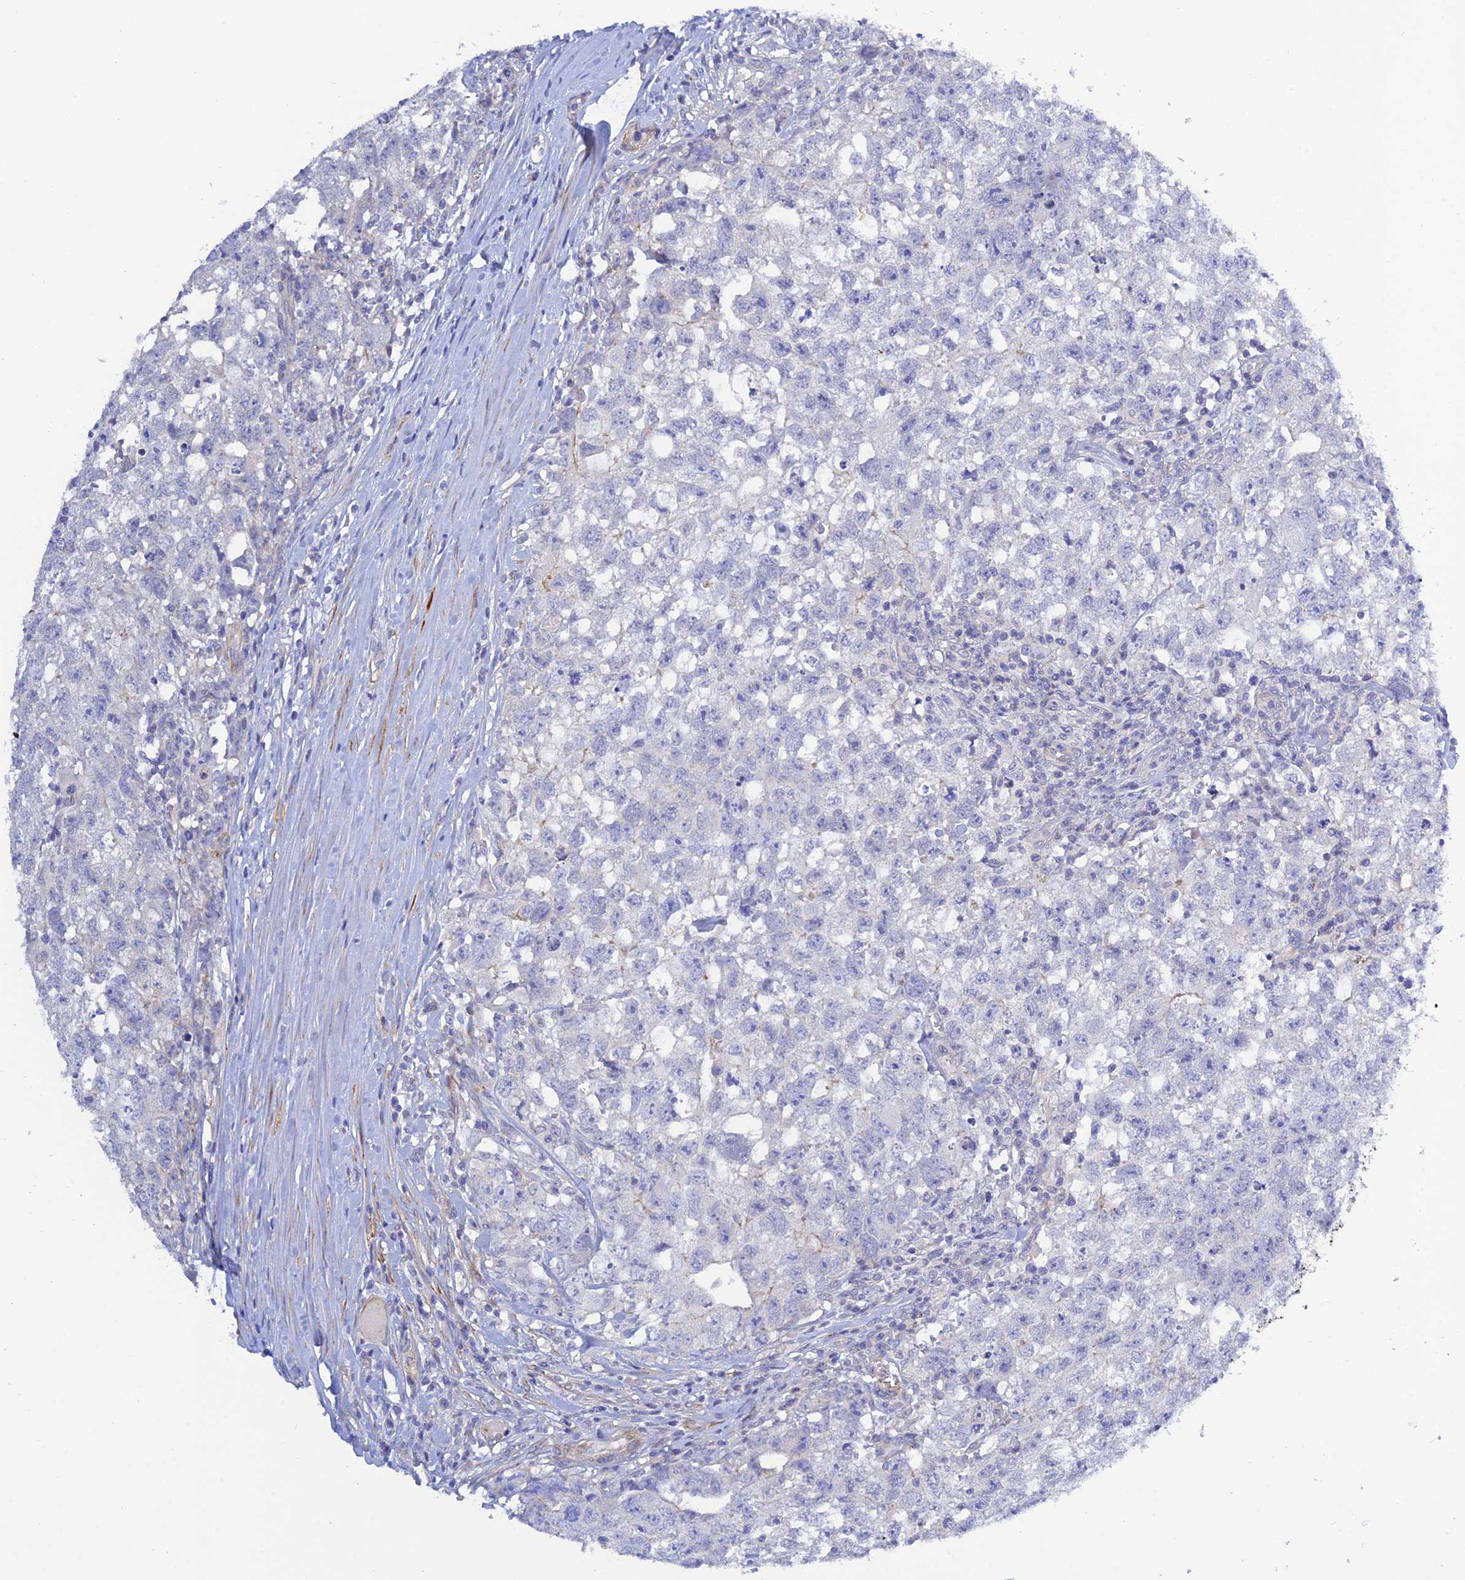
{"staining": {"intensity": "negative", "quantity": "none", "location": "none"}, "tissue": "testis cancer", "cell_type": "Tumor cells", "image_type": "cancer", "snomed": [{"axis": "morphology", "description": "Seminoma, NOS"}, {"axis": "morphology", "description": "Carcinoma, Embryonal, NOS"}, {"axis": "topography", "description": "Testis"}], "caption": "Immunohistochemistry micrograph of neoplastic tissue: human testis cancer (seminoma) stained with DAB demonstrates no significant protein positivity in tumor cells.", "gene": "ZDHHC16", "patient": {"sex": "male", "age": 29}}